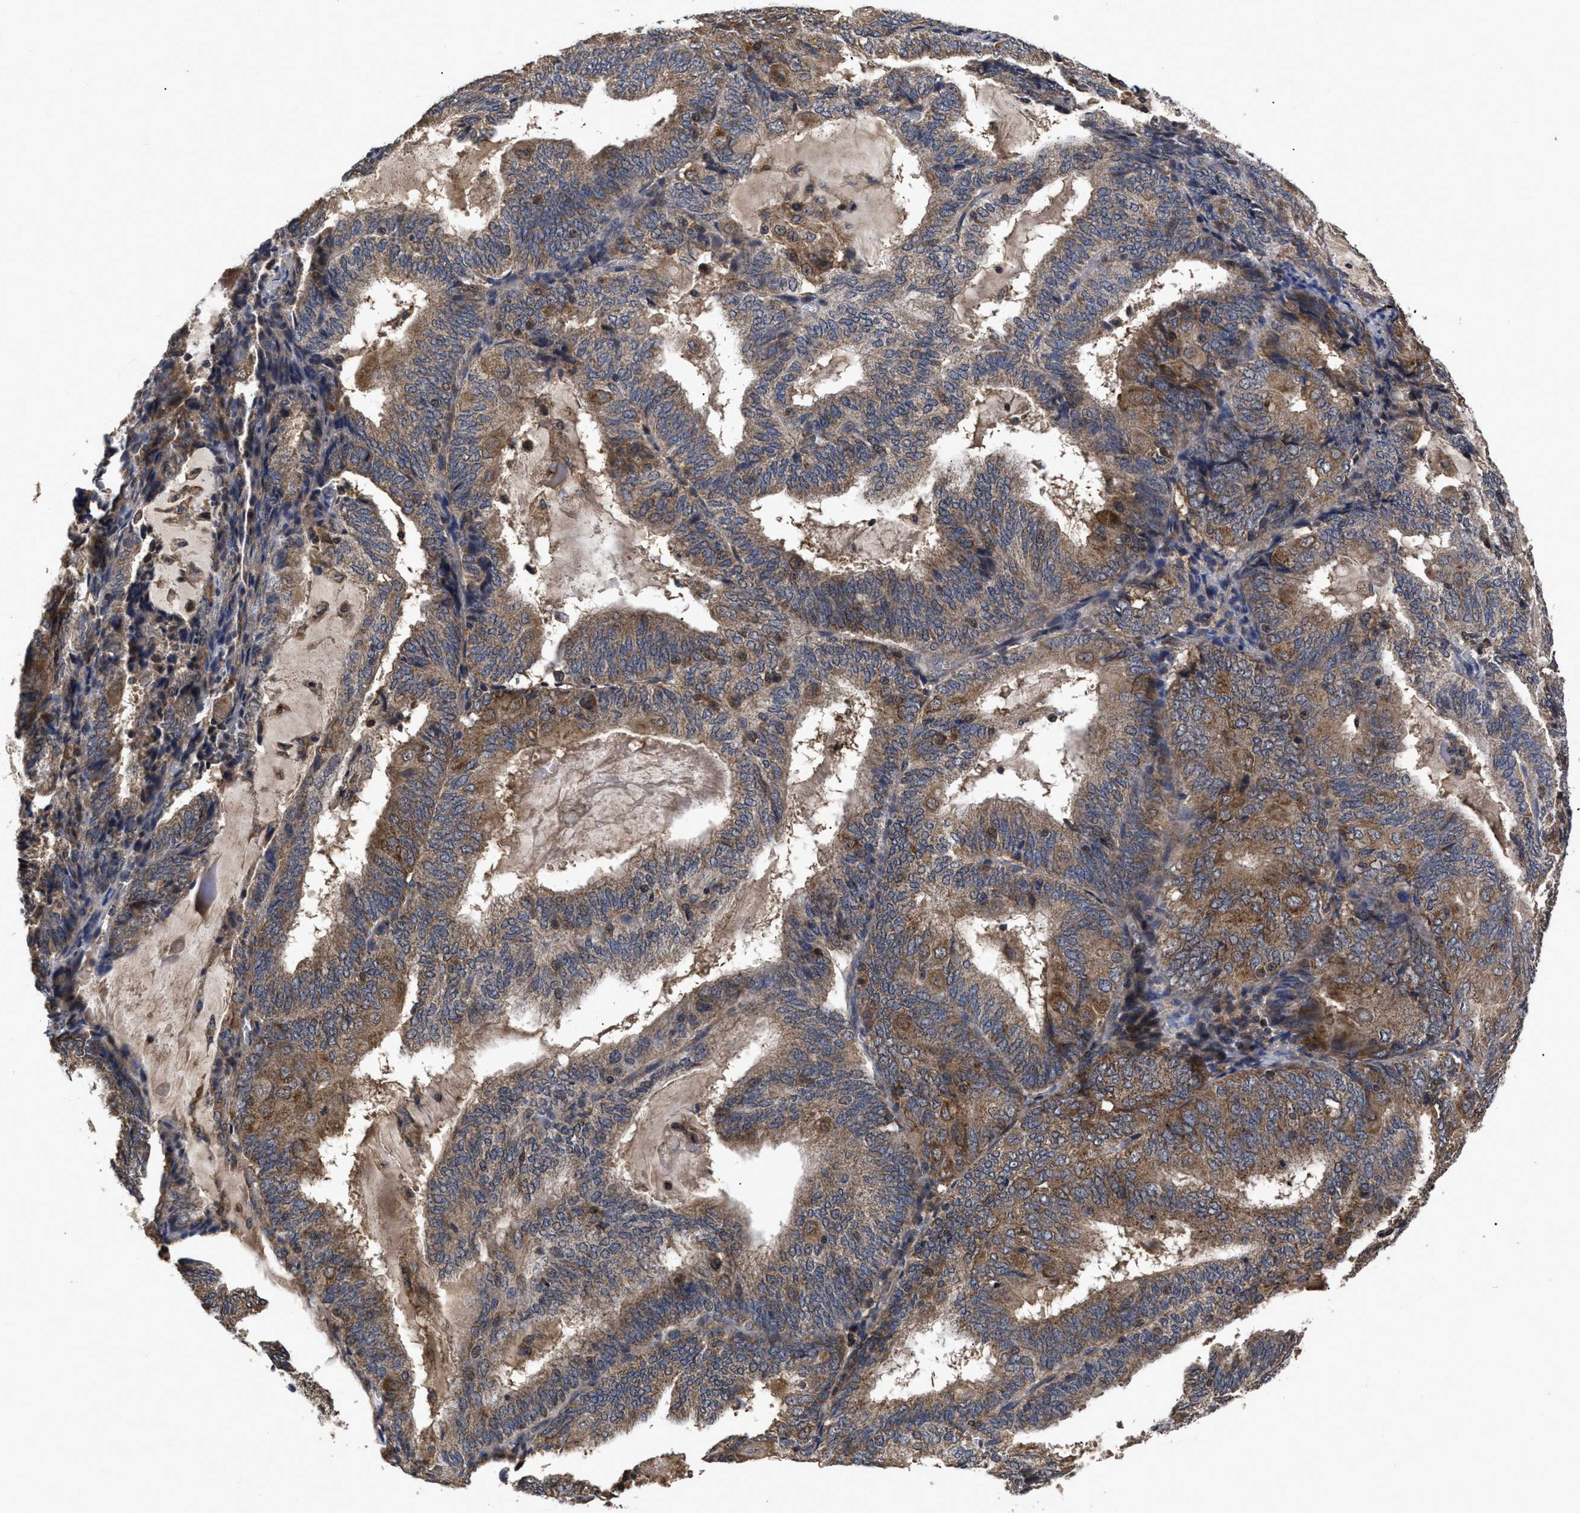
{"staining": {"intensity": "moderate", "quantity": ">75%", "location": "cytoplasmic/membranous"}, "tissue": "endometrial cancer", "cell_type": "Tumor cells", "image_type": "cancer", "snomed": [{"axis": "morphology", "description": "Adenocarcinoma, NOS"}, {"axis": "topography", "description": "Endometrium"}], "caption": "Endometrial cancer (adenocarcinoma) stained for a protein reveals moderate cytoplasmic/membranous positivity in tumor cells.", "gene": "LRRC3", "patient": {"sex": "female", "age": 81}}